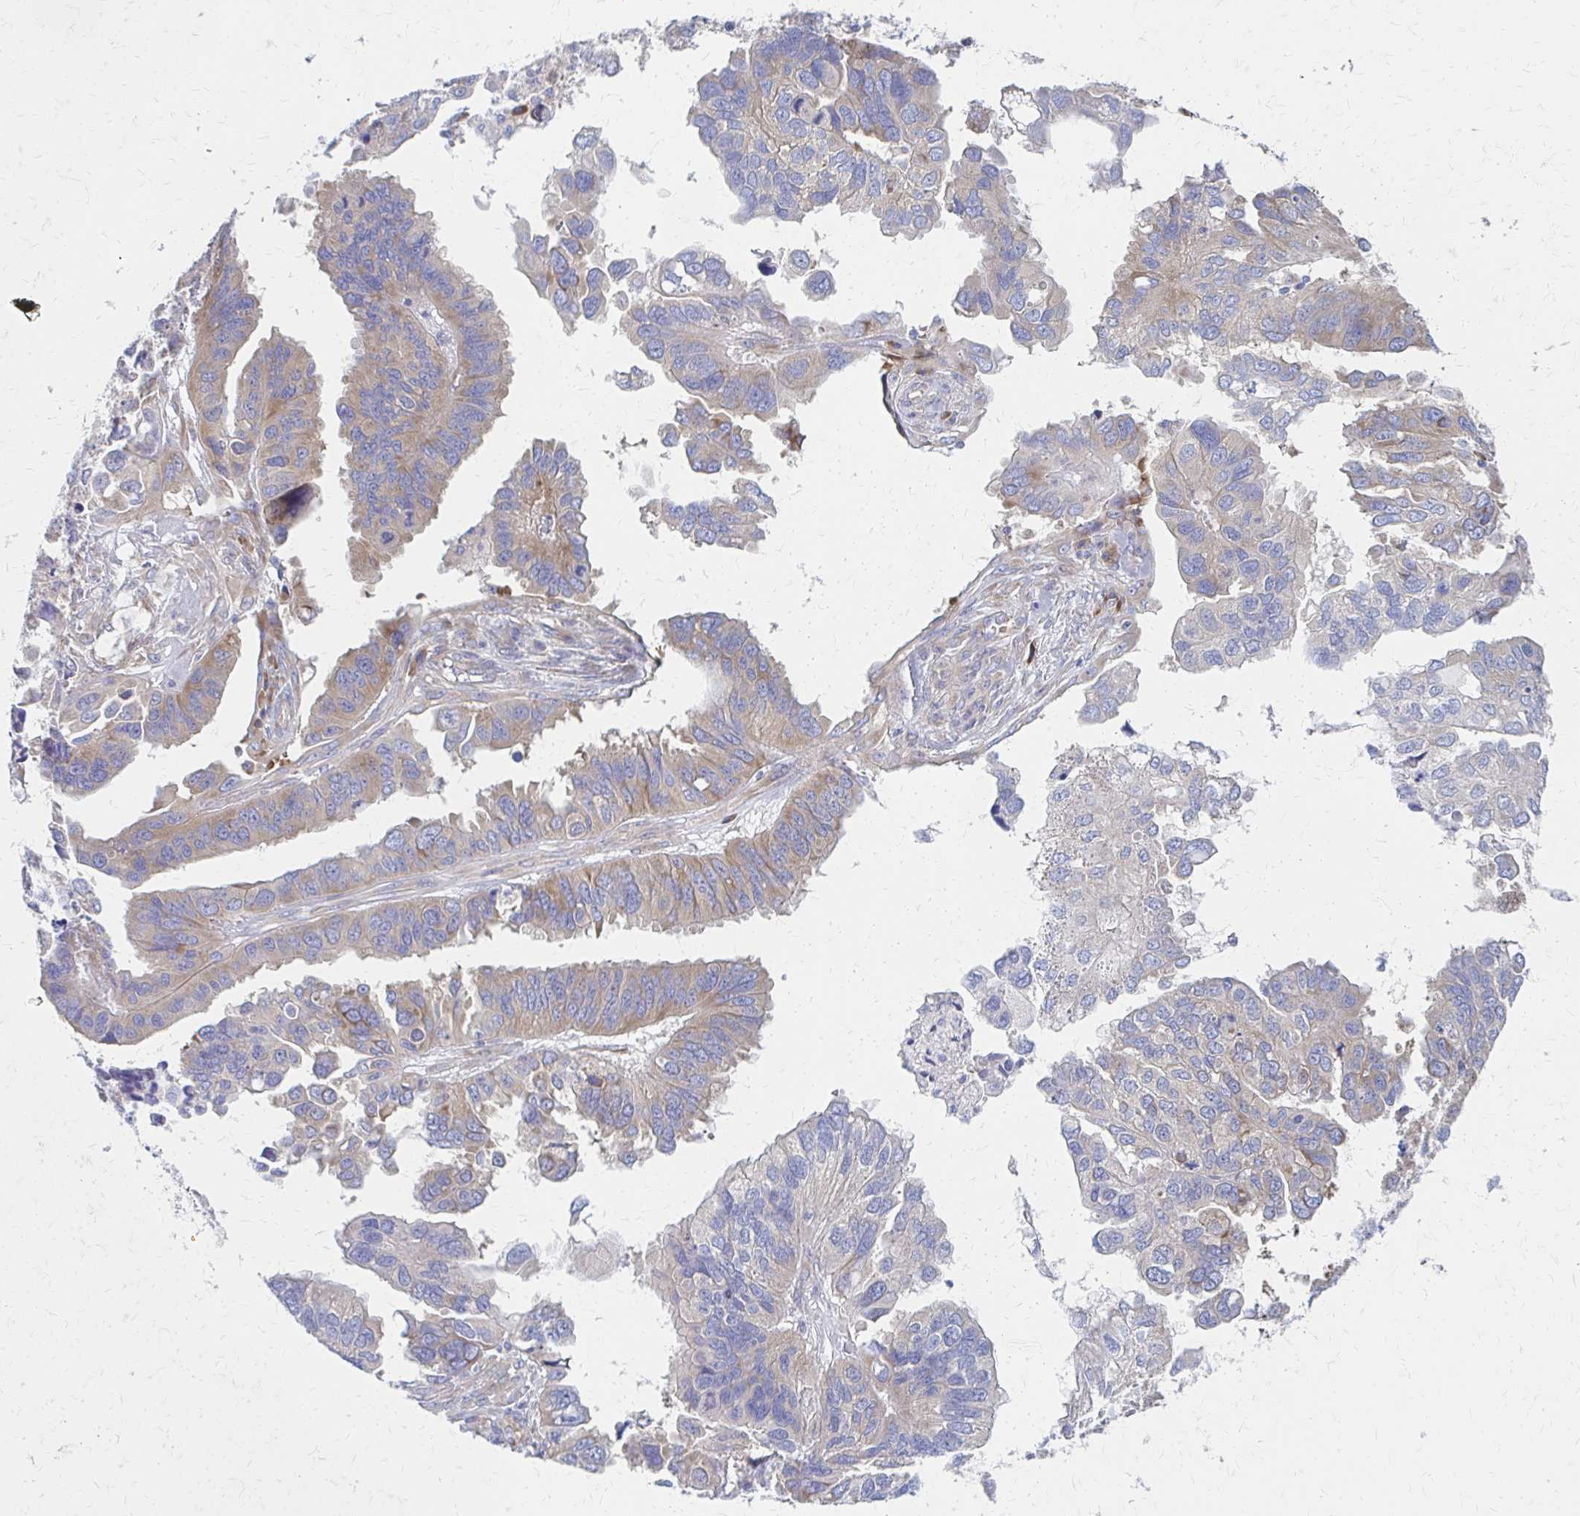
{"staining": {"intensity": "weak", "quantity": "25%-75%", "location": "cytoplasmic/membranous"}, "tissue": "ovarian cancer", "cell_type": "Tumor cells", "image_type": "cancer", "snomed": [{"axis": "morphology", "description": "Cystadenocarcinoma, serous, NOS"}, {"axis": "topography", "description": "Ovary"}], "caption": "Immunohistochemical staining of human ovarian cancer (serous cystadenocarcinoma) demonstrates weak cytoplasmic/membranous protein staining in about 25%-75% of tumor cells.", "gene": "RPL27A", "patient": {"sex": "female", "age": 79}}